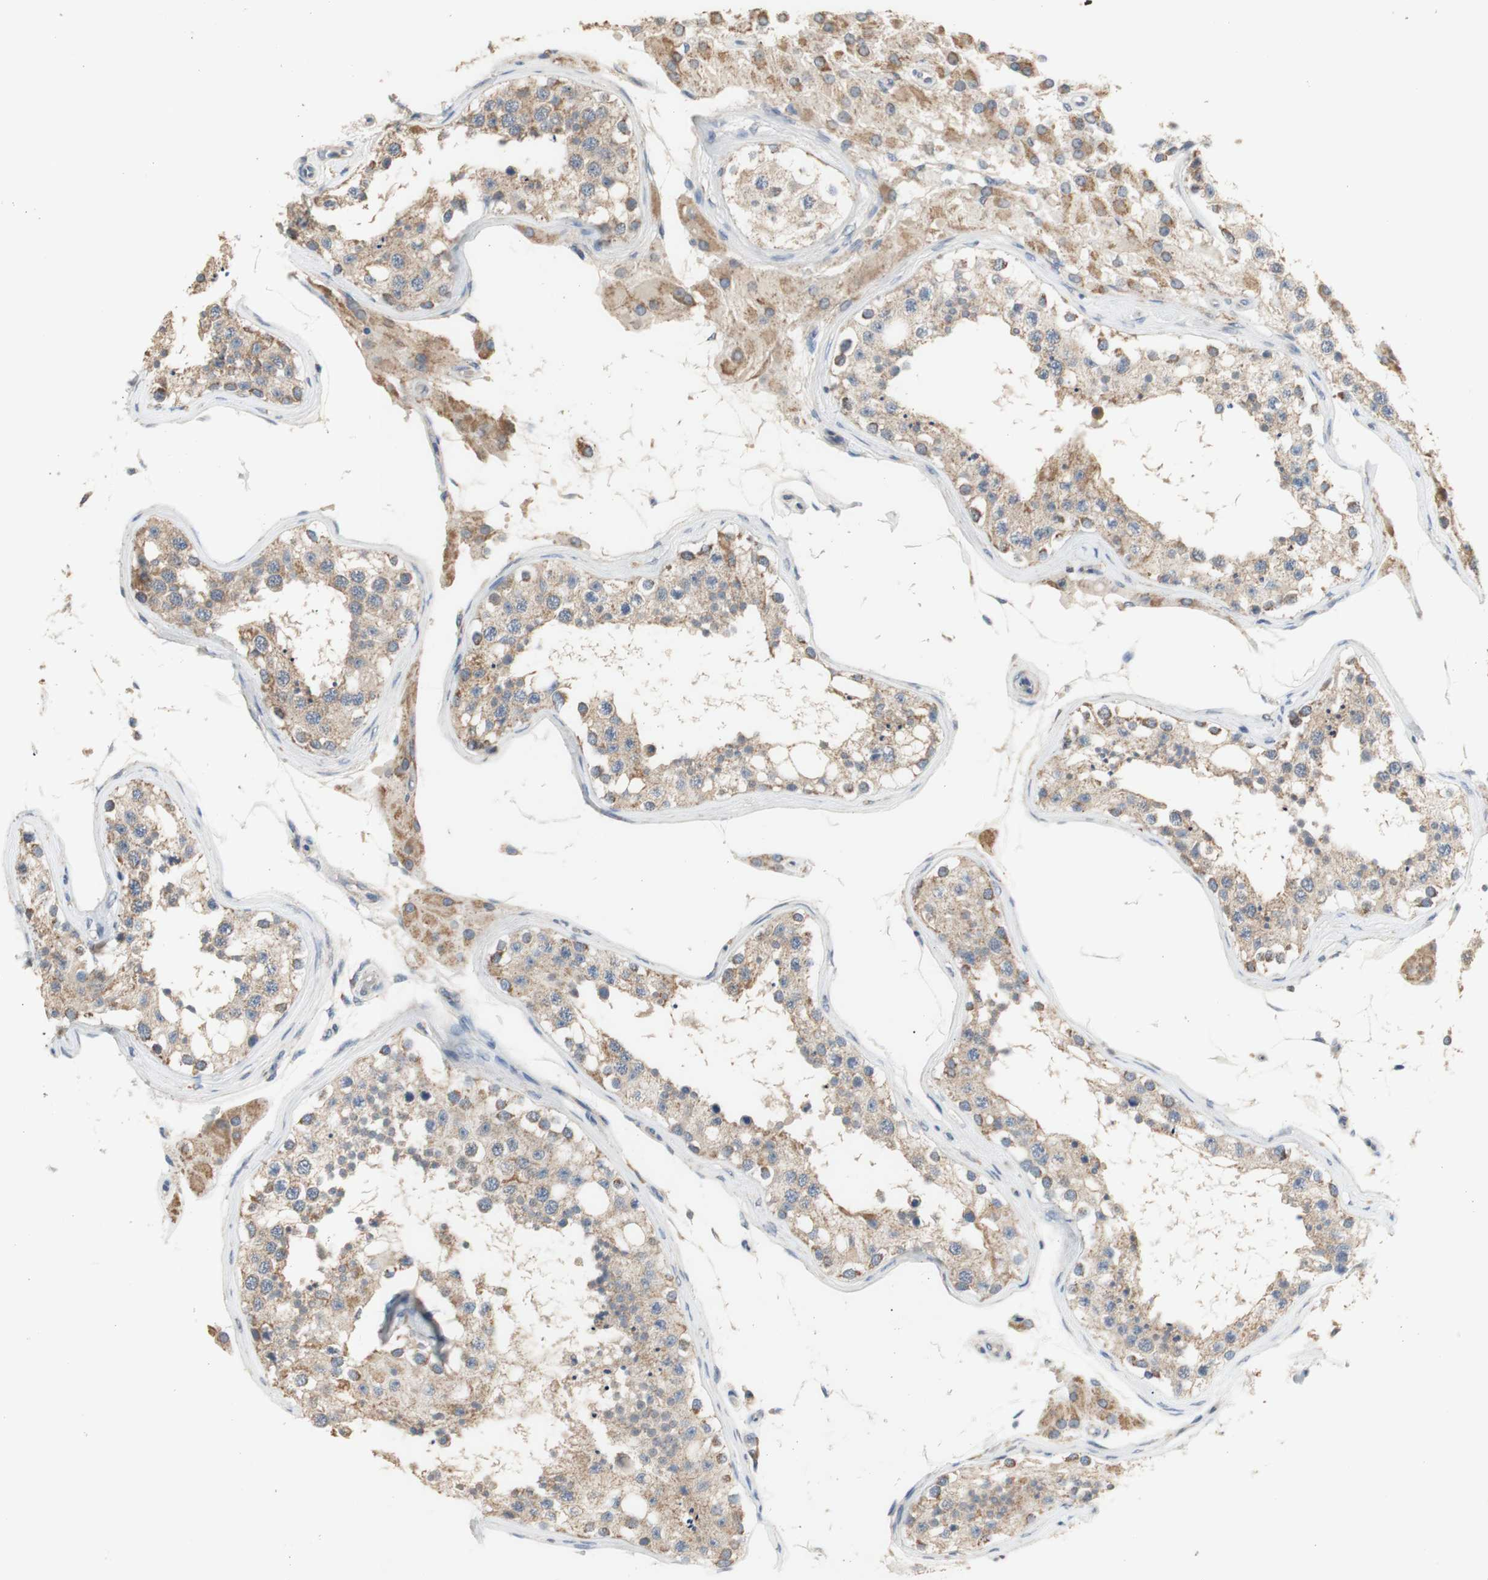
{"staining": {"intensity": "weak", "quantity": ">75%", "location": "cytoplasmic/membranous"}, "tissue": "testis", "cell_type": "Cells in seminiferous ducts", "image_type": "normal", "snomed": [{"axis": "morphology", "description": "Normal tissue, NOS"}, {"axis": "topography", "description": "Testis"}], "caption": "Normal testis reveals weak cytoplasmic/membranous staining in approximately >75% of cells in seminiferous ducts.", "gene": "PTGIS", "patient": {"sex": "male", "age": 68}}